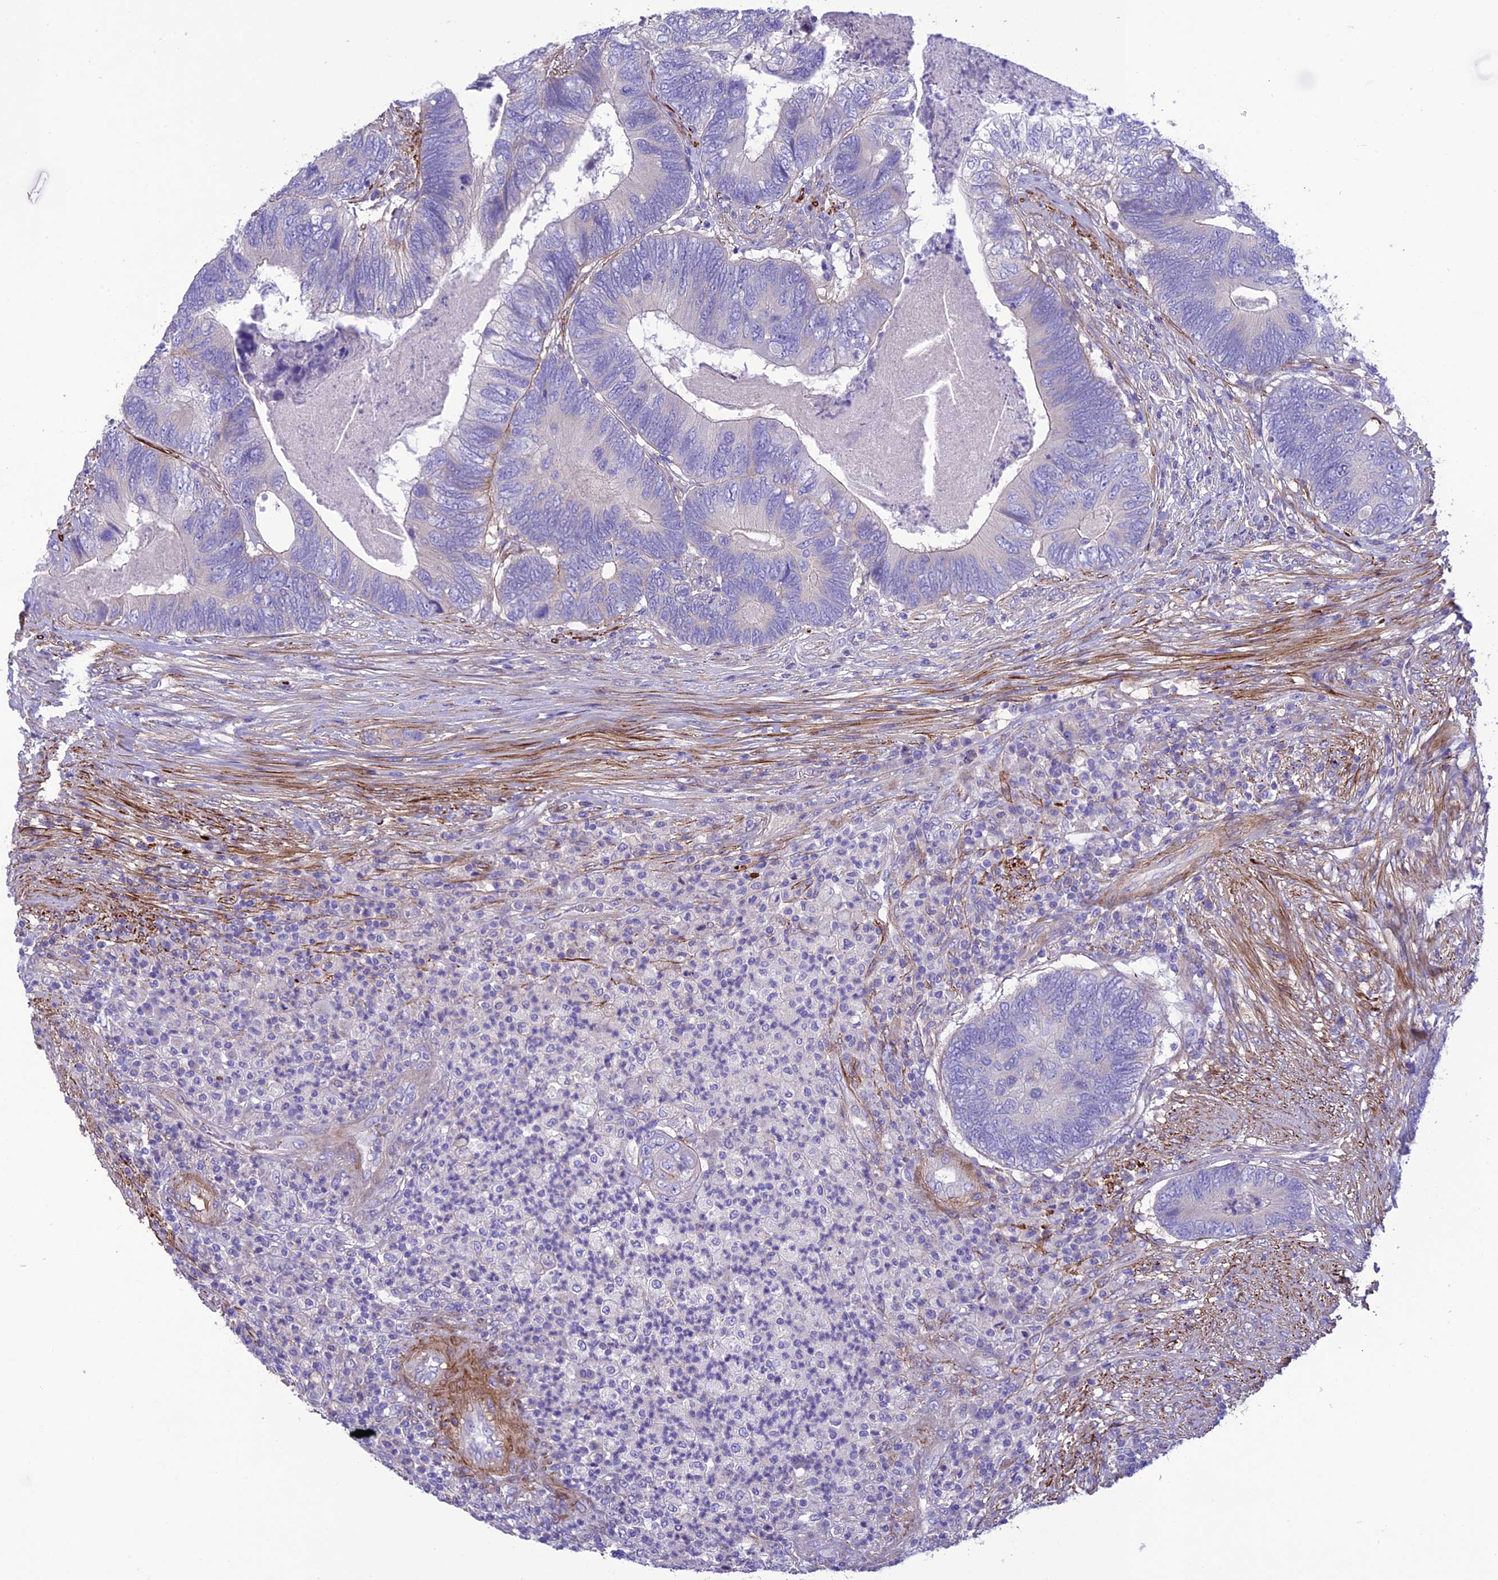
{"staining": {"intensity": "negative", "quantity": "none", "location": "none"}, "tissue": "colorectal cancer", "cell_type": "Tumor cells", "image_type": "cancer", "snomed": [{"axis": "morphology", "description": "Adenocarcinoma, NOS"}, {"axis": "topography", "description": "Colon"}], "caption": "Adenocarcinoma (colorectal) stained for a protein using immunohistochemistry shows no expression tumor cells.", "gene": "FRA10AC1", "patient": {"sex": "female", "age": 67}}